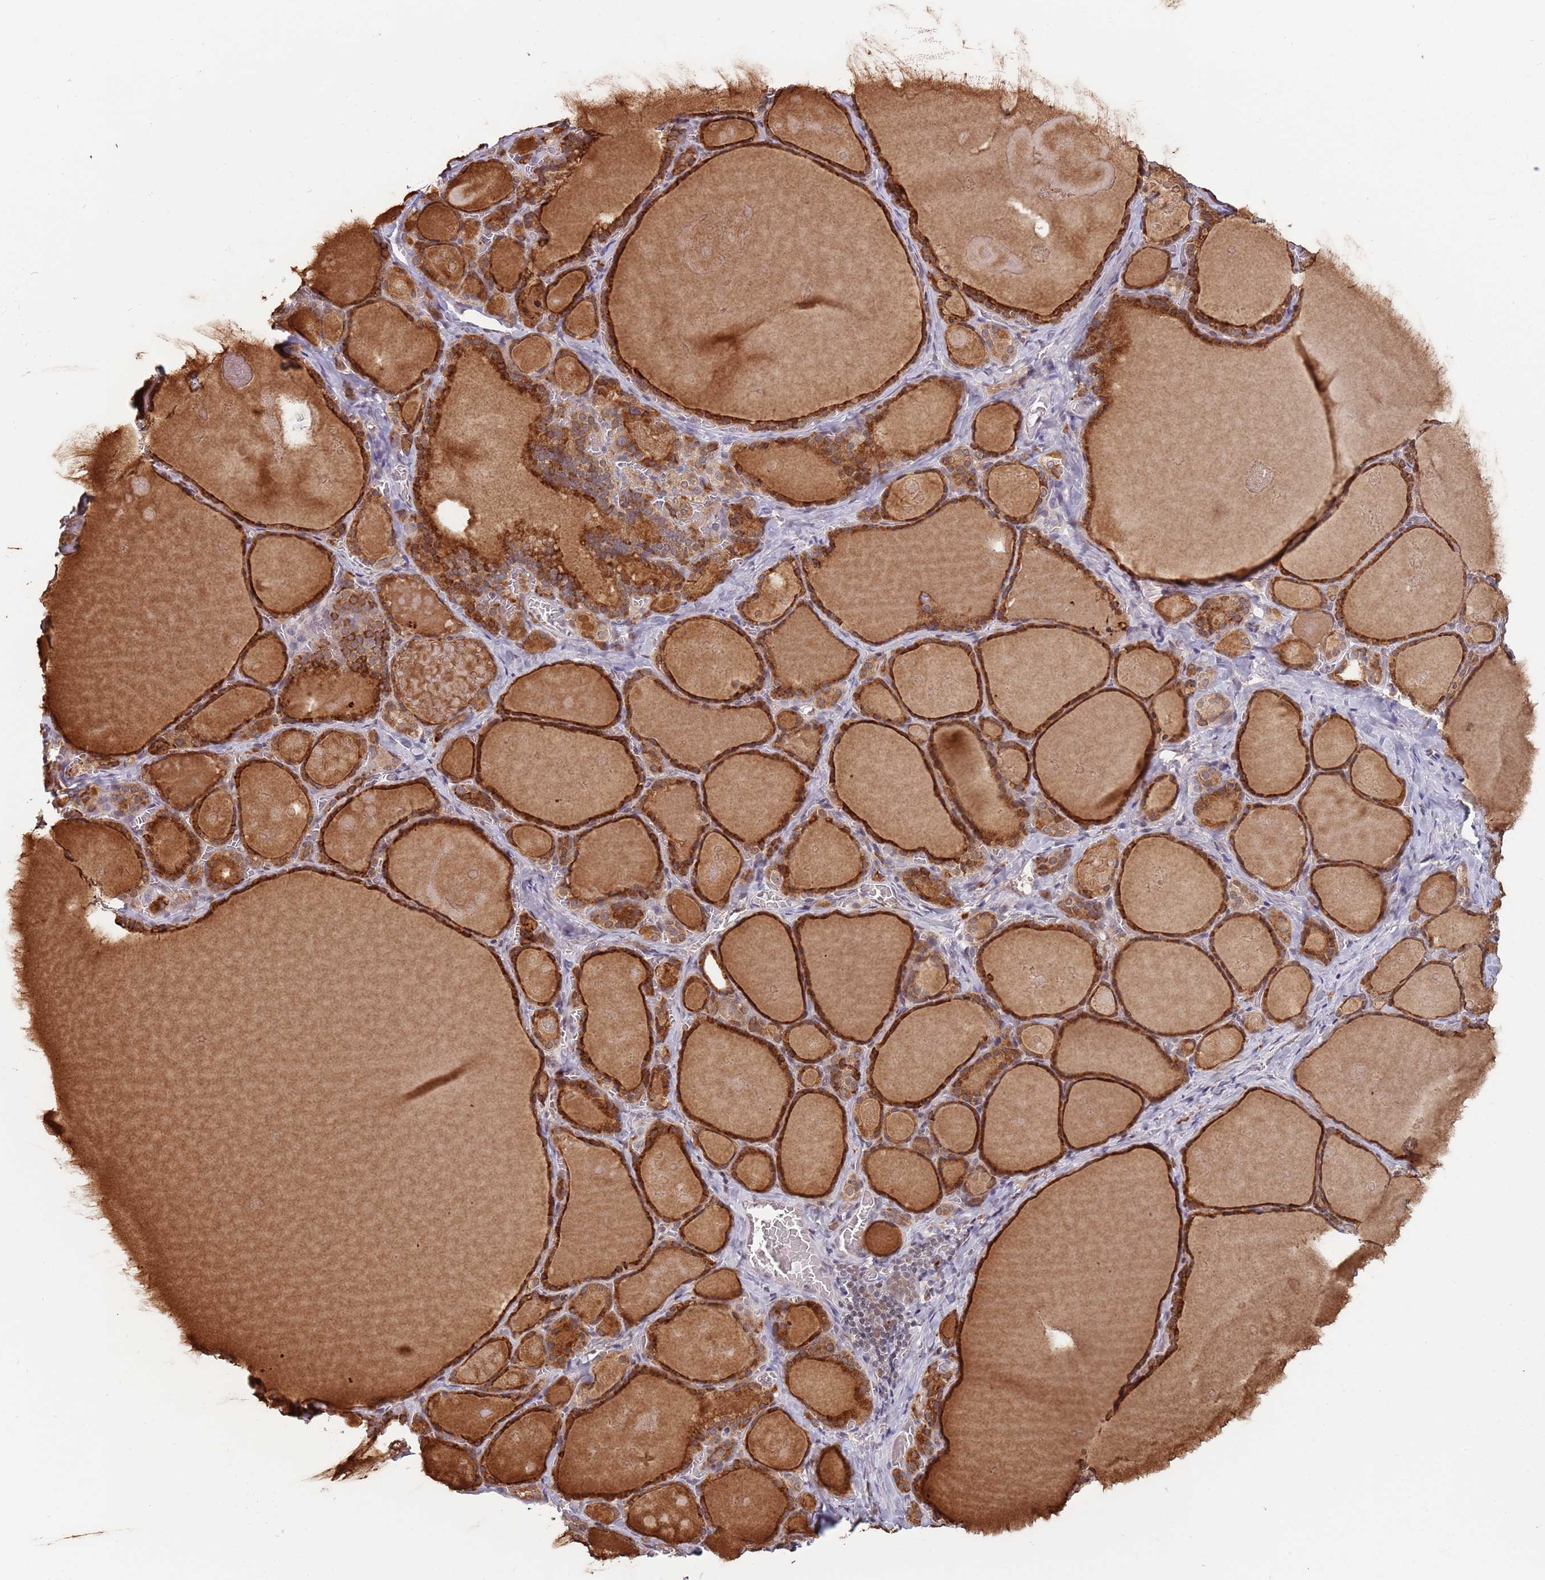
{"staining": {"intensity": "strong", "quantity": ">75%", "location": "cytoplasmic/membranous"}, "tissue": "thyroid gland", "cell_type": "Glandular cells", "image_type": "normal", "snomed": [{"axis": "morphology", "description": "Normal tissue, NOS"}, {"axis": "topography", "description": "Thyroid gland"}], "caption": "Brown immunohistochemical staining in unremarkable human thyroid gland displays strong cytoplasmic/membranous staining in approximately >75% of glandular cells. (brown staining indicates protein expression, while blue staining denotes nuclei).", "gene": "BARD1", "patient": {"sex": "male", "age": 56}}